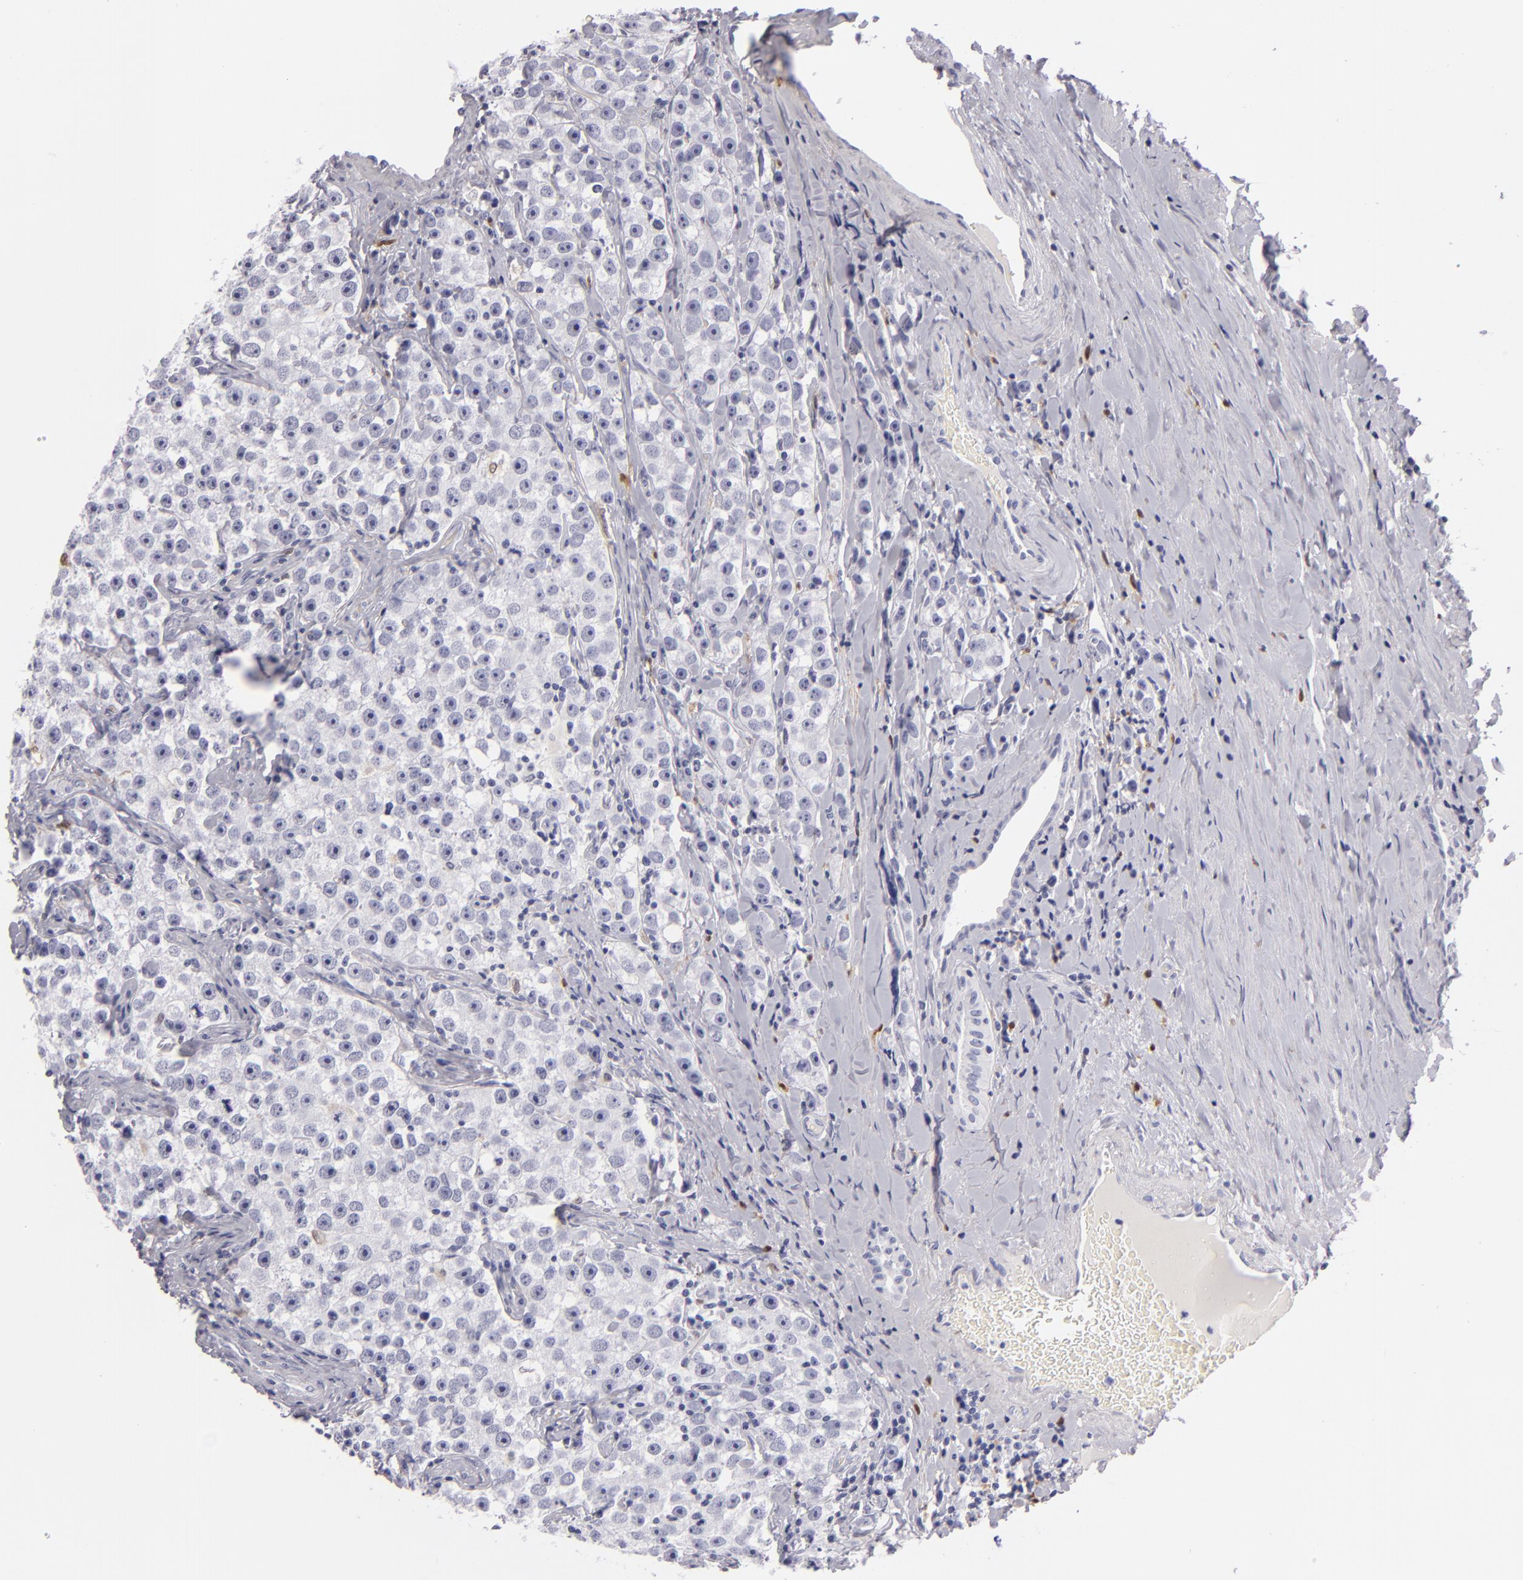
{"staining": {"intensity": "negative", "quantity": "none", "location": "none"}, "tissue": "testis cancer", "cell_type": "Tumor cells", "image_type": "cancer", "snomed": [{"axis": "morphology", "description": "Seminoma, NOS"}, {"axis": "topography", "description": "Testis"}], "caption": "Tumor cells are negative for brown protein staining in testis cancer (seminoma). (DAB immunohistochemistry (IHC) with hematoxylin counter stain).", "gene": "F13A1", "patient": {"sex": "male", "age": 32}}